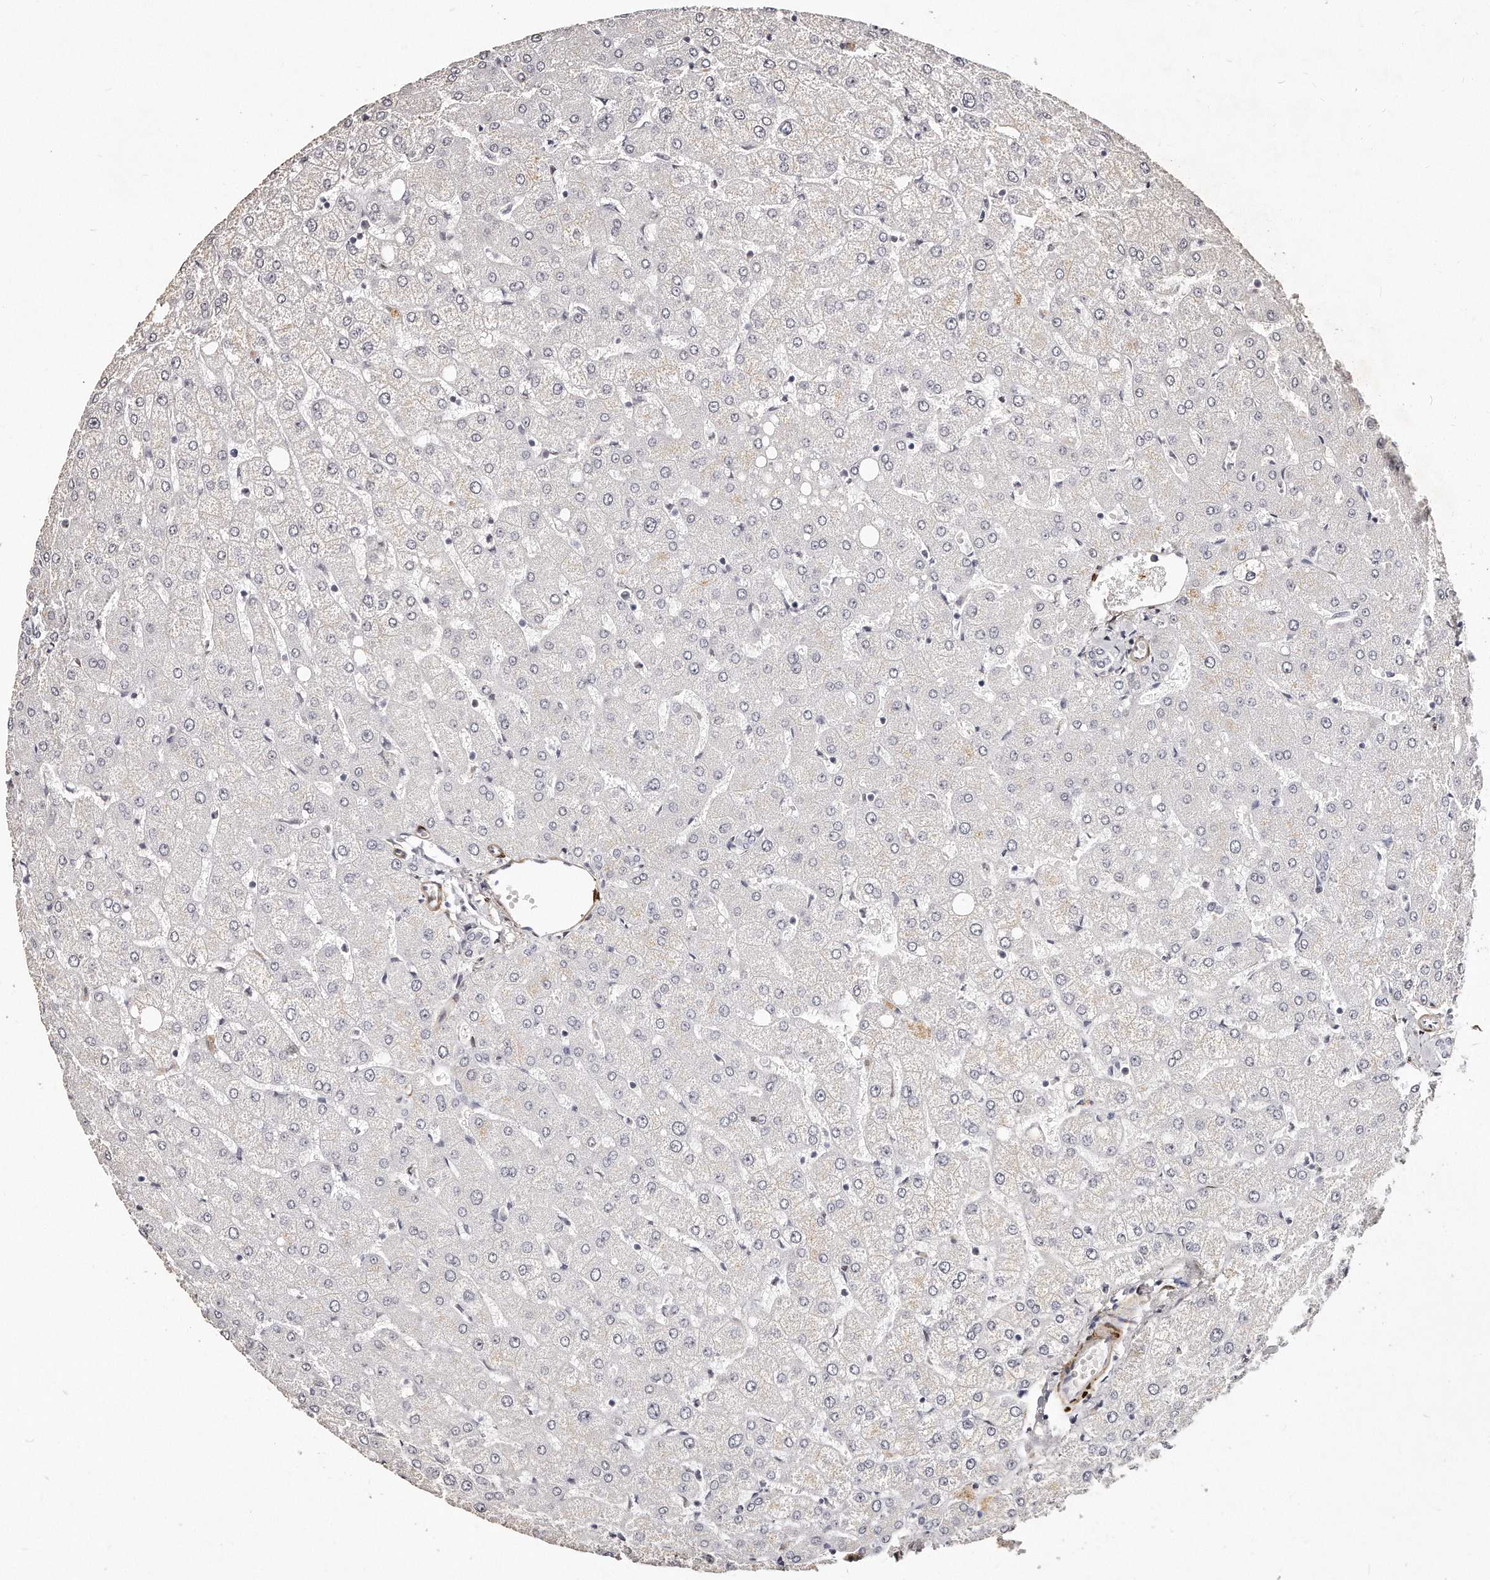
{"staining": {"intensity": "negative", "quantity": "none", "location": "none"}, "tissue": "liver", "cell_type": "Cholangiocytes", "image_type": "normal", "snomed": [{"axis": "morphology", "description": "Normal tissue, NOS"}, {"axis": "topography", "description": "Liver"}], "caption": "IHC photomicrograph of benign liver: liver stained with DAB (3,3'-diaminobenzidine) reveals no significant protein staining in cholangiocytes.", "gene": "LMOD1", "patient": {"sex": "female", "age": 54}}